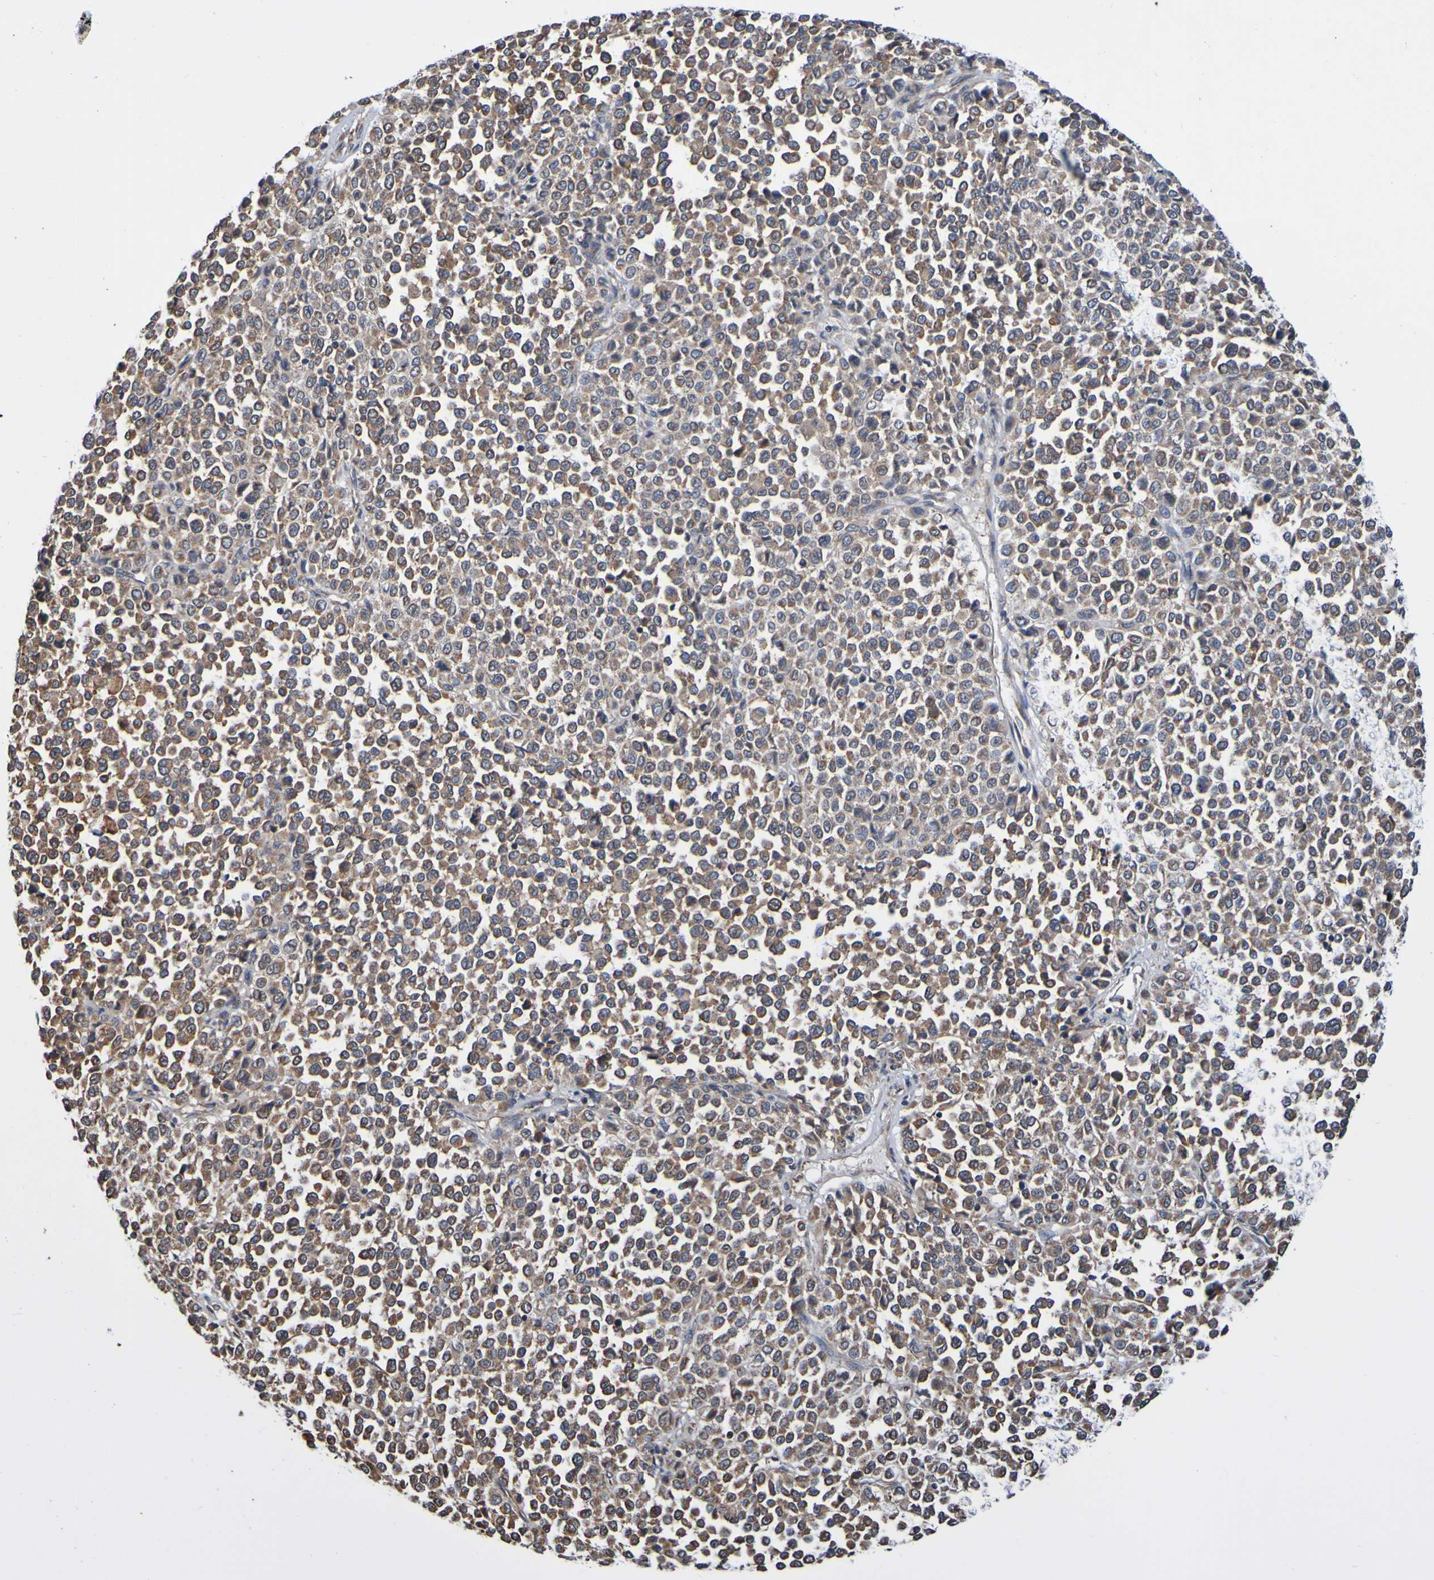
{"staining": {"intensity": "moderate", "quantity": ">75%", "location": "cytoplasmic/membranous"}, "tissue": "melanoma", "cell_type": "Tumor cells", "image_type": "cancer", "snomed": [{"axis": "morphology", "description": "Malignant melanoma, Metastatic site"}, {"axis": "topography", "description": "Pancreas"}], "caption": "Immunohistochemistry micrograph of malignant melanoma (metastatic site) stained for a protein (brown), which displays medium levels of moderate cytoplasmic/membranous staining in about >75% of tumor cells.", "gene": "AXIN1", "patient": {"sex": "female", "age": 30}}